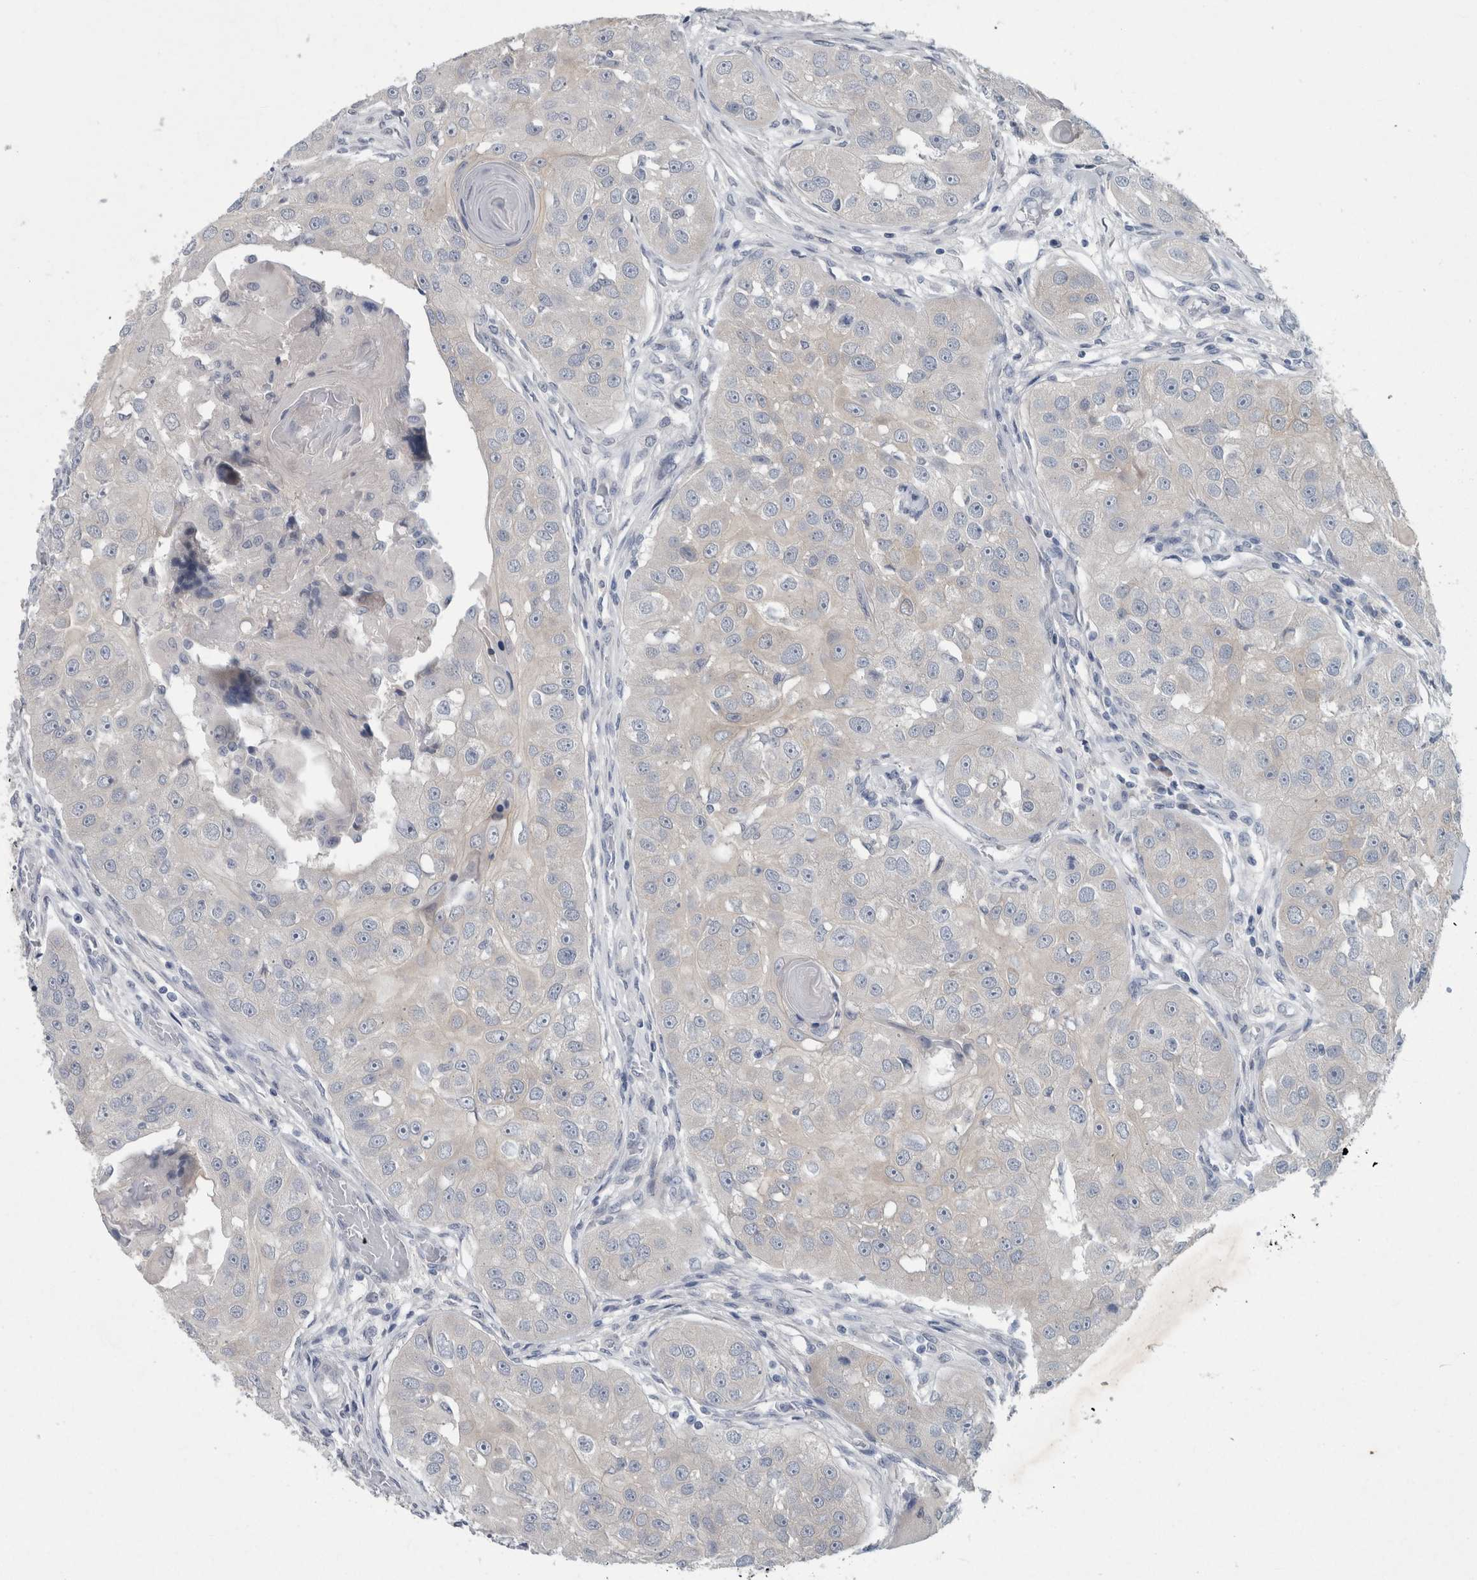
{"staining": {"intensity": "negative", "quantity": "none", "location": "none"}, "tissue": "head and neck cancer", "cell_type": "Tumor cells", "image_type": "cancer", "snomed": [{"axis": "morphology", "description": "Normal tissue, NOS"}, {"axis": "morphology", "description": "Squamous cell carcinoma, NOS"}, {"axis": "topography", "description": "Skeletal muscle"}, {"axis": "topography", "description": "Head-Neck"}], "caption": "Human head and neck cancer stained for a protein using IHC reveals no positivity in tumor cells.", "gene": "FAM83H", "patient": {"sex": "male", "age": 51}}